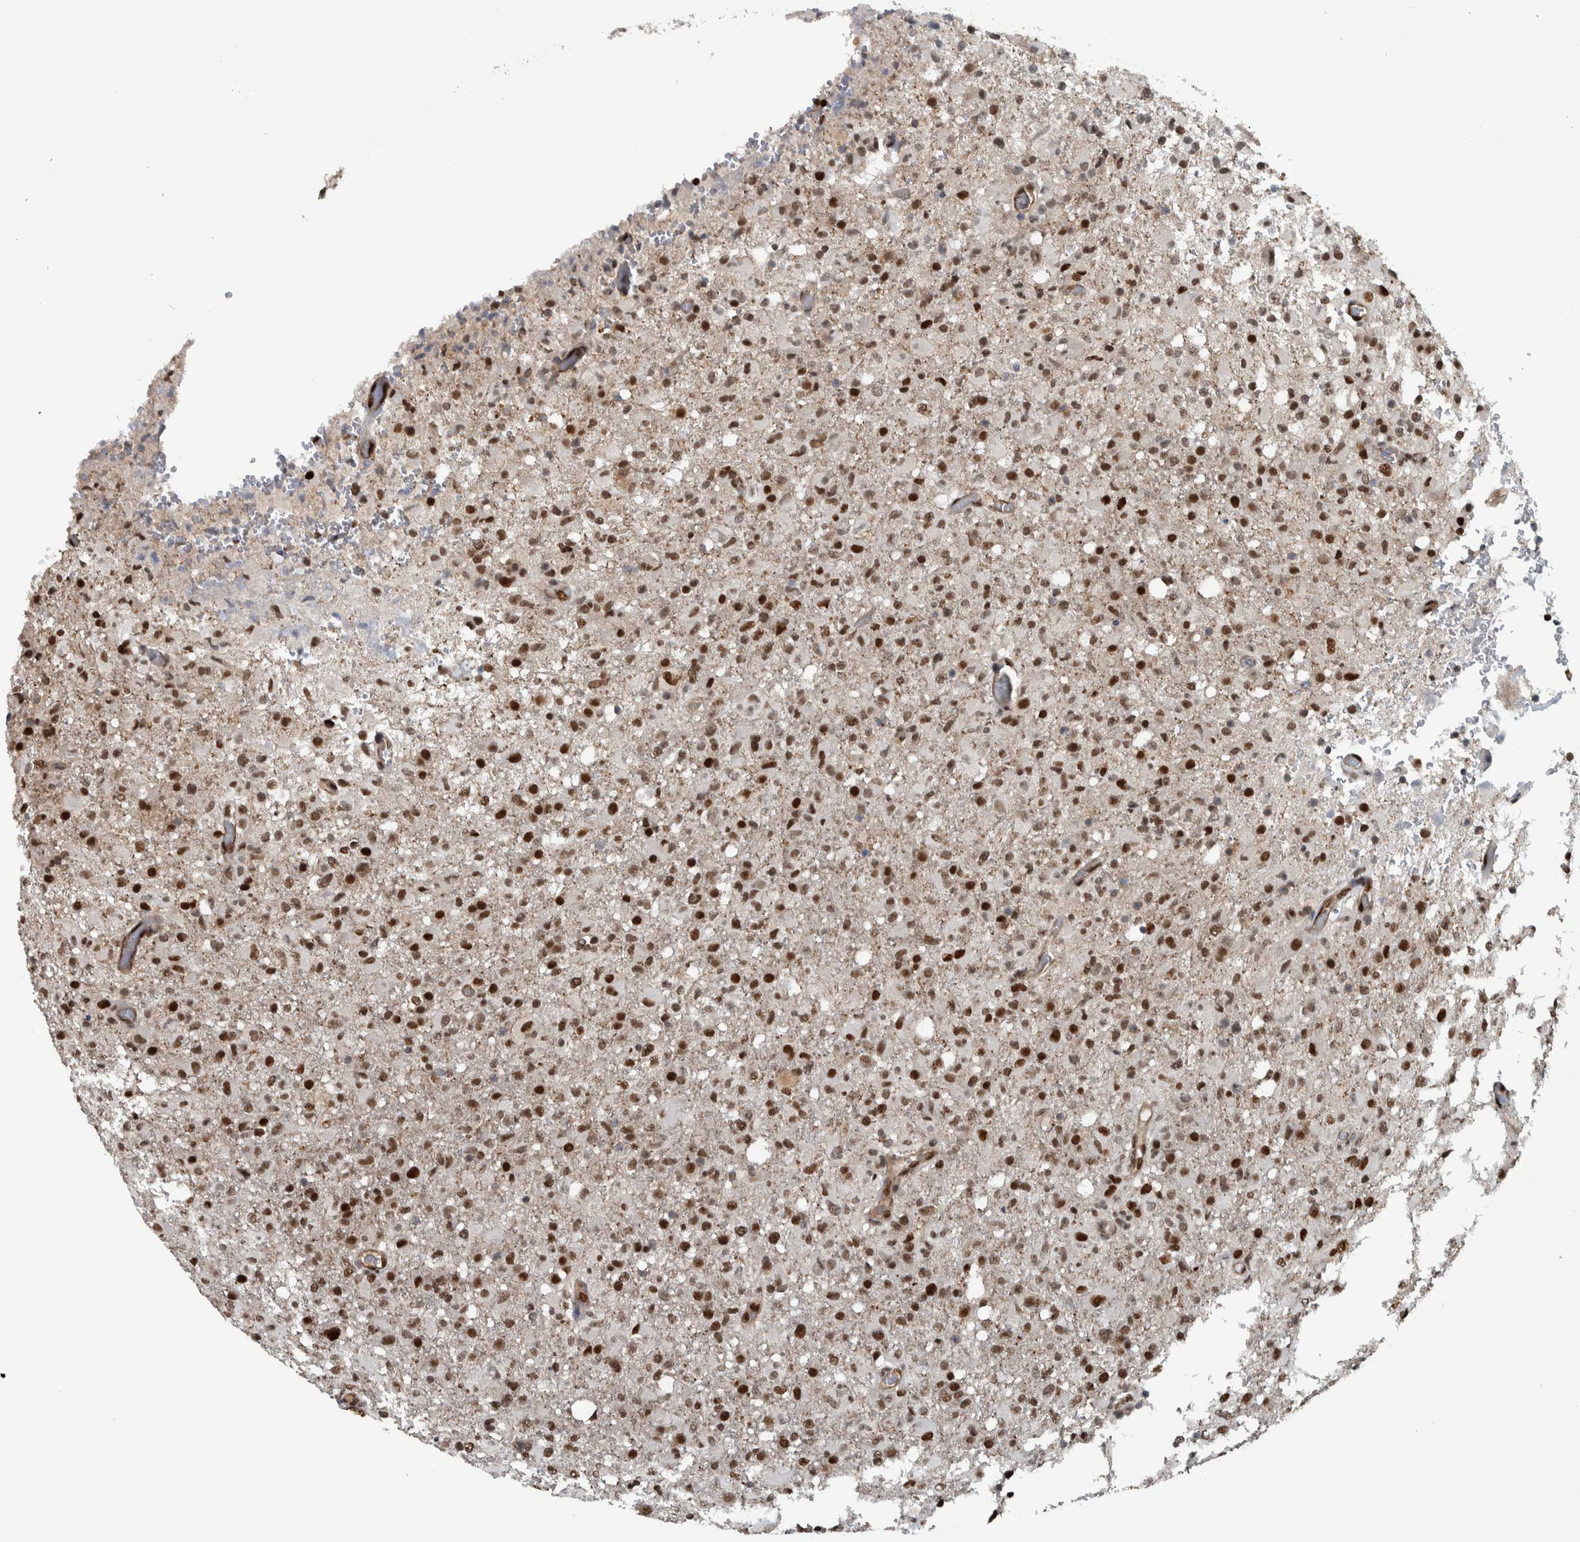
{"staining": {"intensity": "strong", "quantity": ">75%", "location": "nuclear"}, "tissue": "glioma", "cell_type": "Tumor cells", "image_type": "cancer", "snomed": [{"axis": "morphology", "description": "Glioma, malignant, High grade"}, {"axis": "topography", "description": "Brain"}], "caption": "Glioma stained with IHC shows strong nuclear positivity in approximately >75% of tumor cells. (DAB (3,3'-diaminobenzidine) = brown stain, brightfield microscopy at high magnification).", "gene": "FAM135B", "patient": {"sex": "female", "age": 57}}